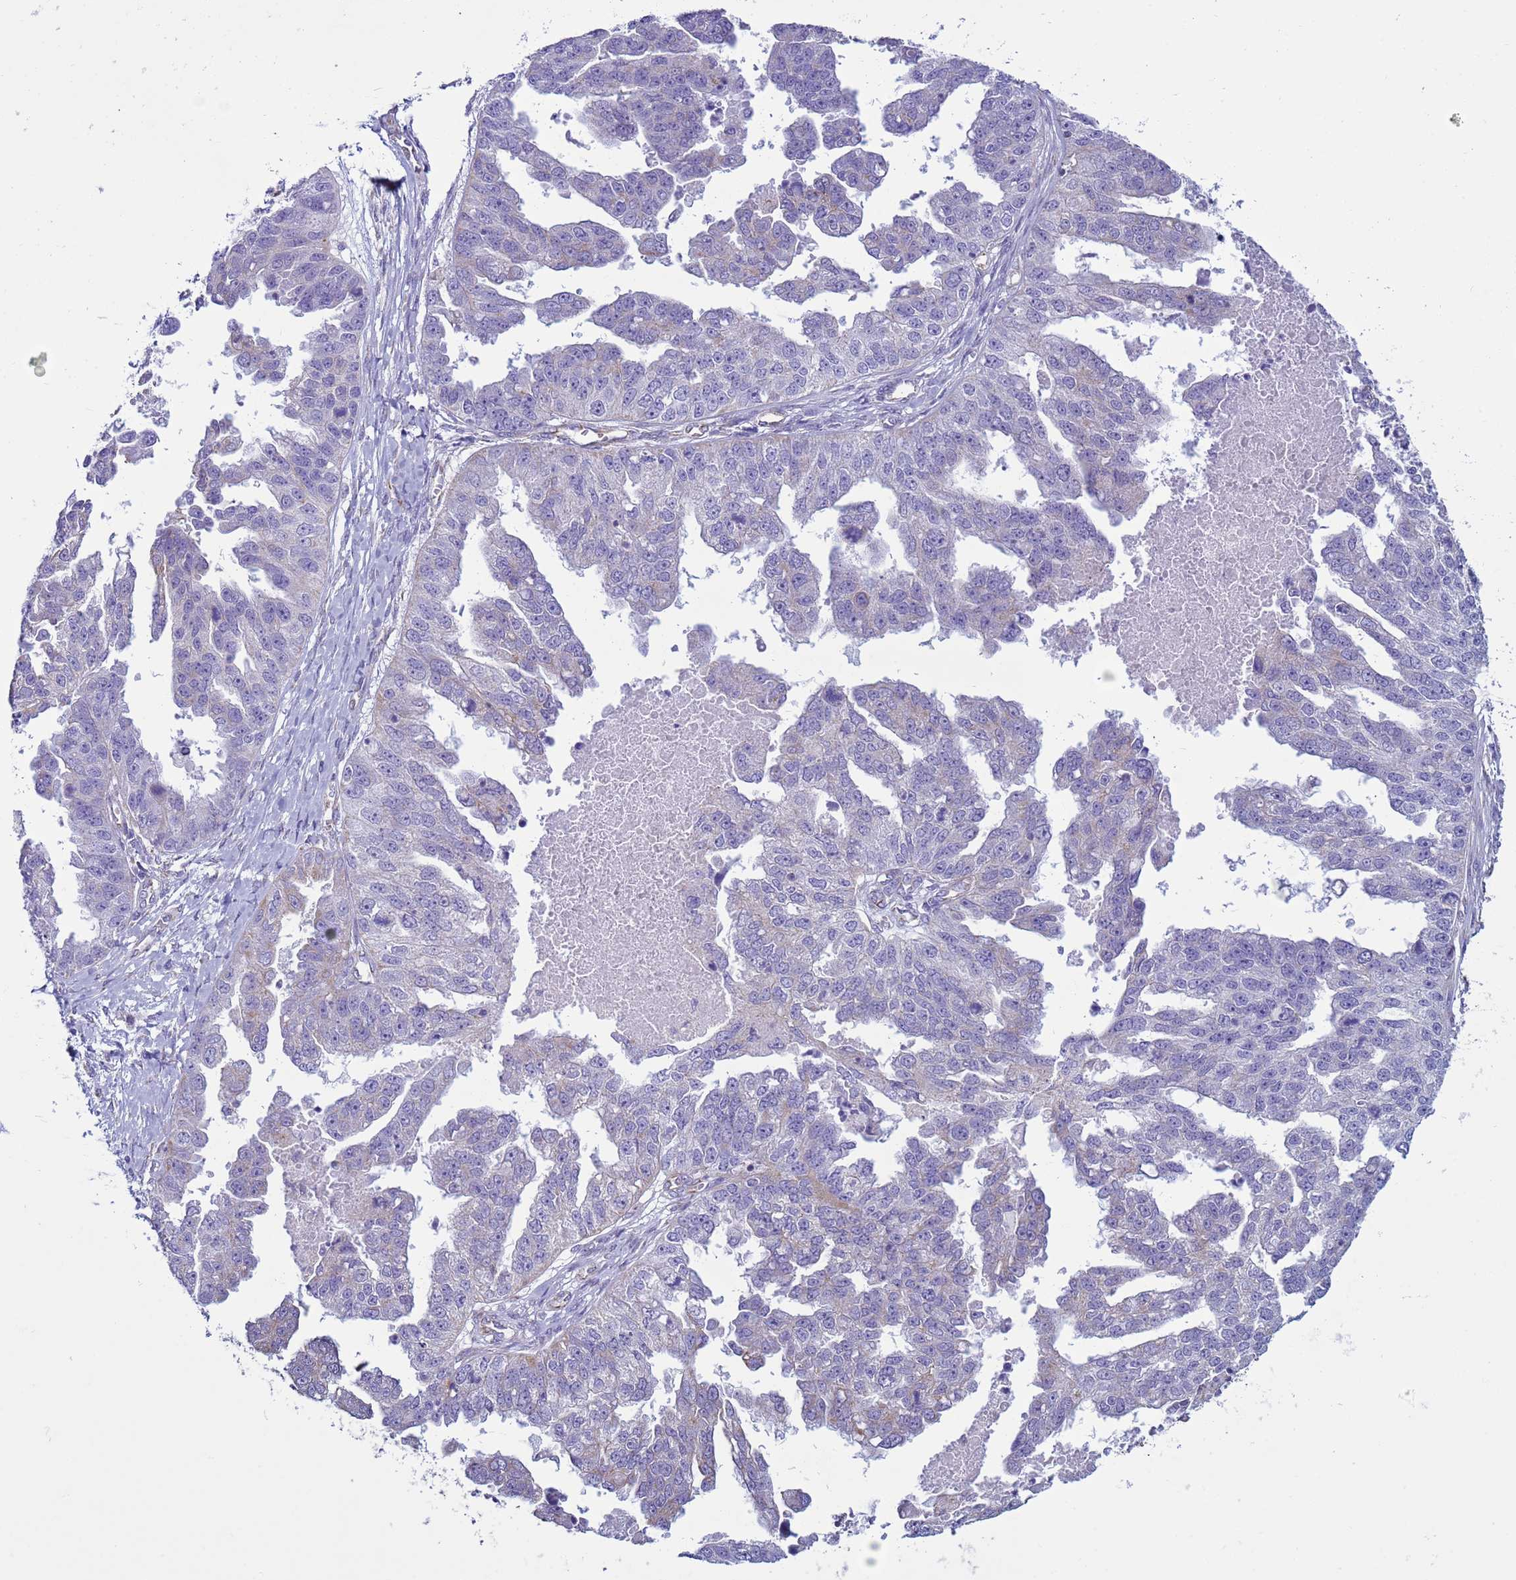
{"staining": {"intensity": "negative", "quantity": "none", "location": "none"}, "tissue": "ovarian cancer", "cell_type": "Tumor cells", "image_type": "cancer", "snomed": [{"axis": "morphology", "description": "Cystadenocarcinoma, serous, NOS"}, {"axis": "topography", "description": "Ovary"}], "caption": "Photomicrograph shows no protein positivity in tumor cells of ovarian cancer (serous cystadenocarcinoma) tissue.", "gene": "NCALD", "patient": {"sex": "female", "age": 58}}